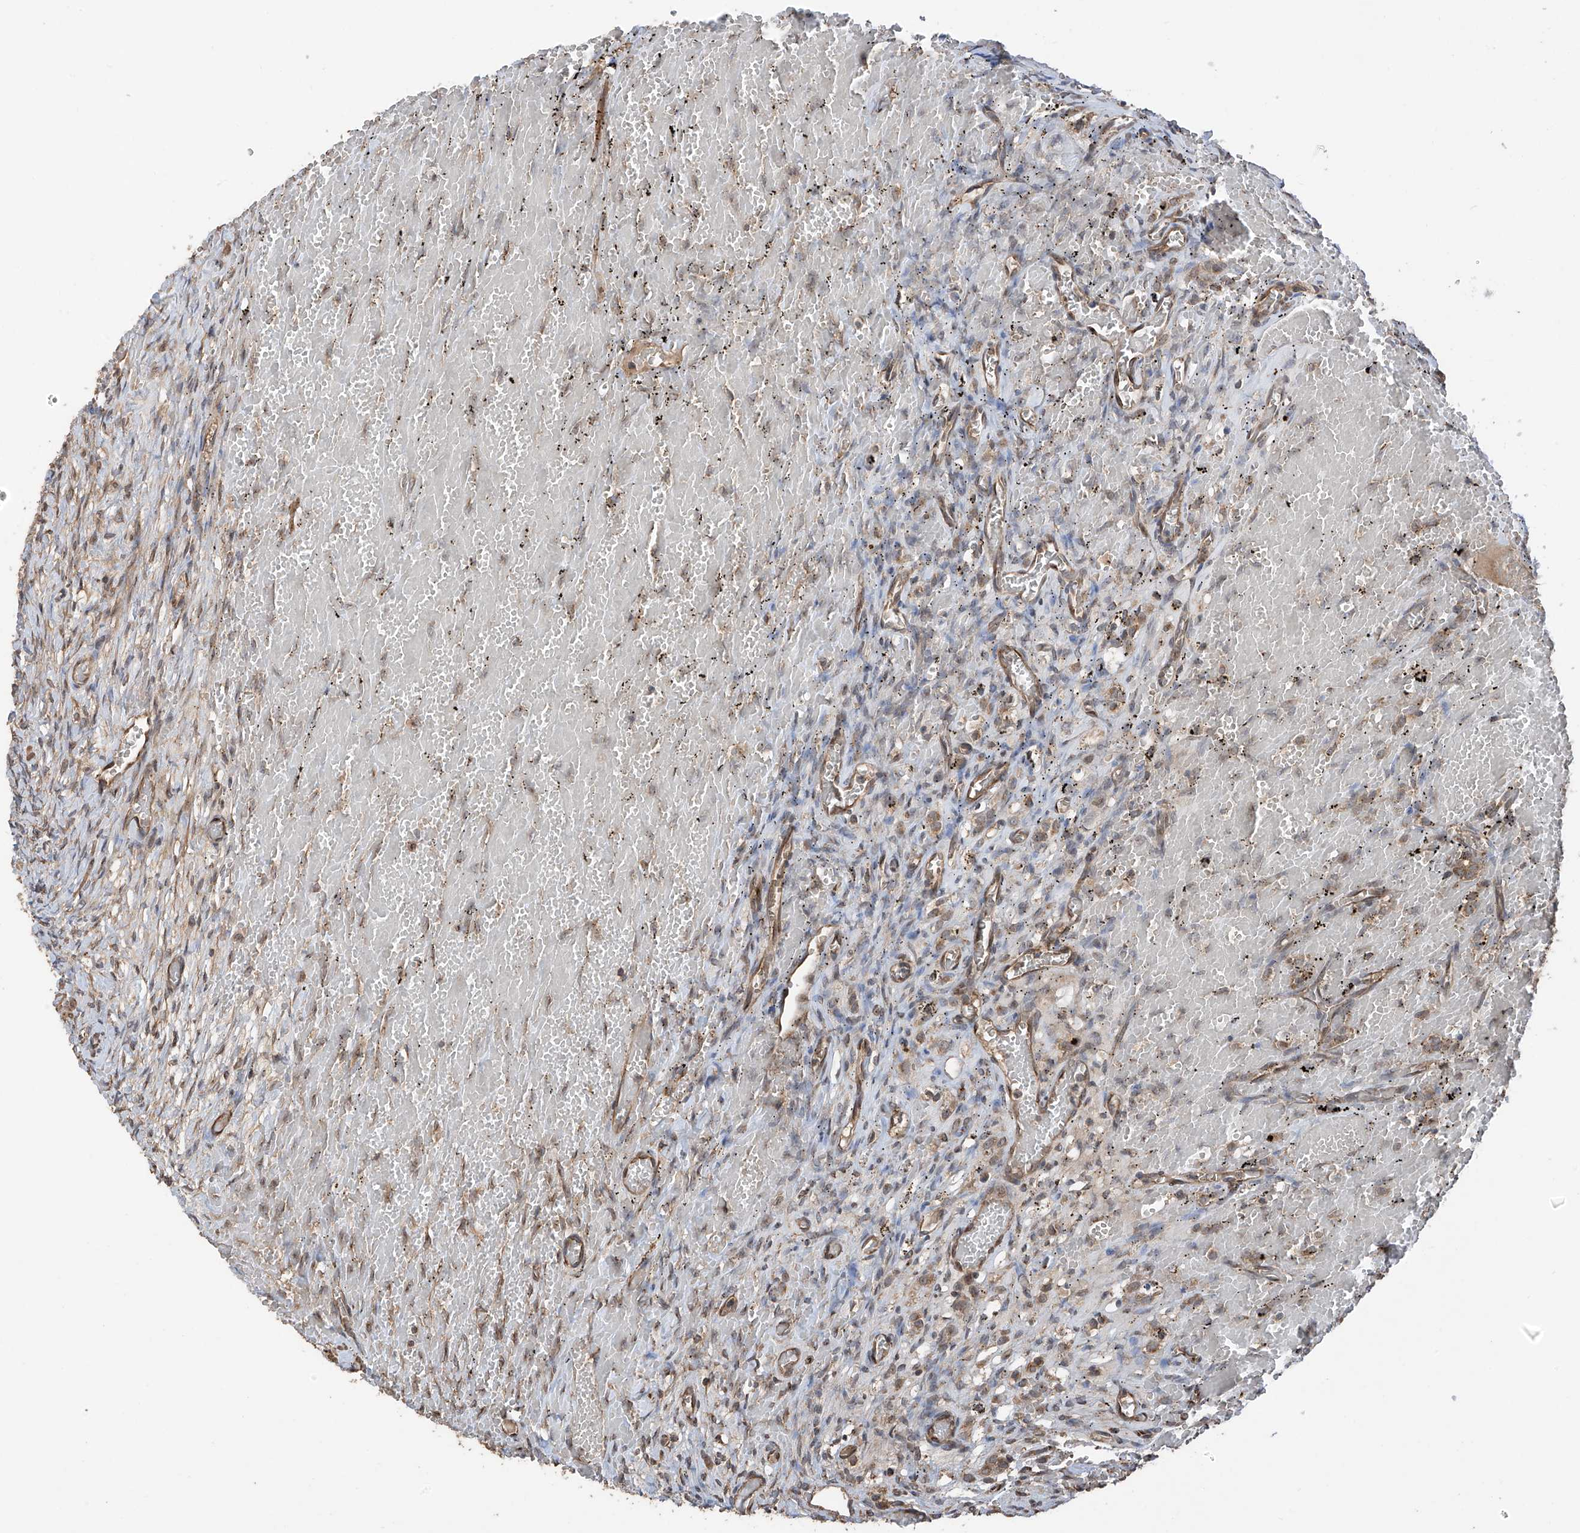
{"staining": {"intensity": "weak", "quantity": "25%-75%", "location": "cytoplasmic/membranous"}, "tissue": "ovary", "cell_type": "Ovarian stroma cells", "image_type": "normal", "snomed": [{"axis": "morphology", "description": "Adenocarcinoma, NOS"}, {"axis": "topography", "description": "Endometrium"}], "caption": "An image of ovary stained for a protein reveals weak cytoplasmic/membranous brown staining in ovarian stroma cells. The staining is performed using DAB brown chromogen to label protein expression. The nuclei are counter-stained blue using hematoxylin.", "gene": "RPAIN", "patient": {"sex": "female", "age": 32}}